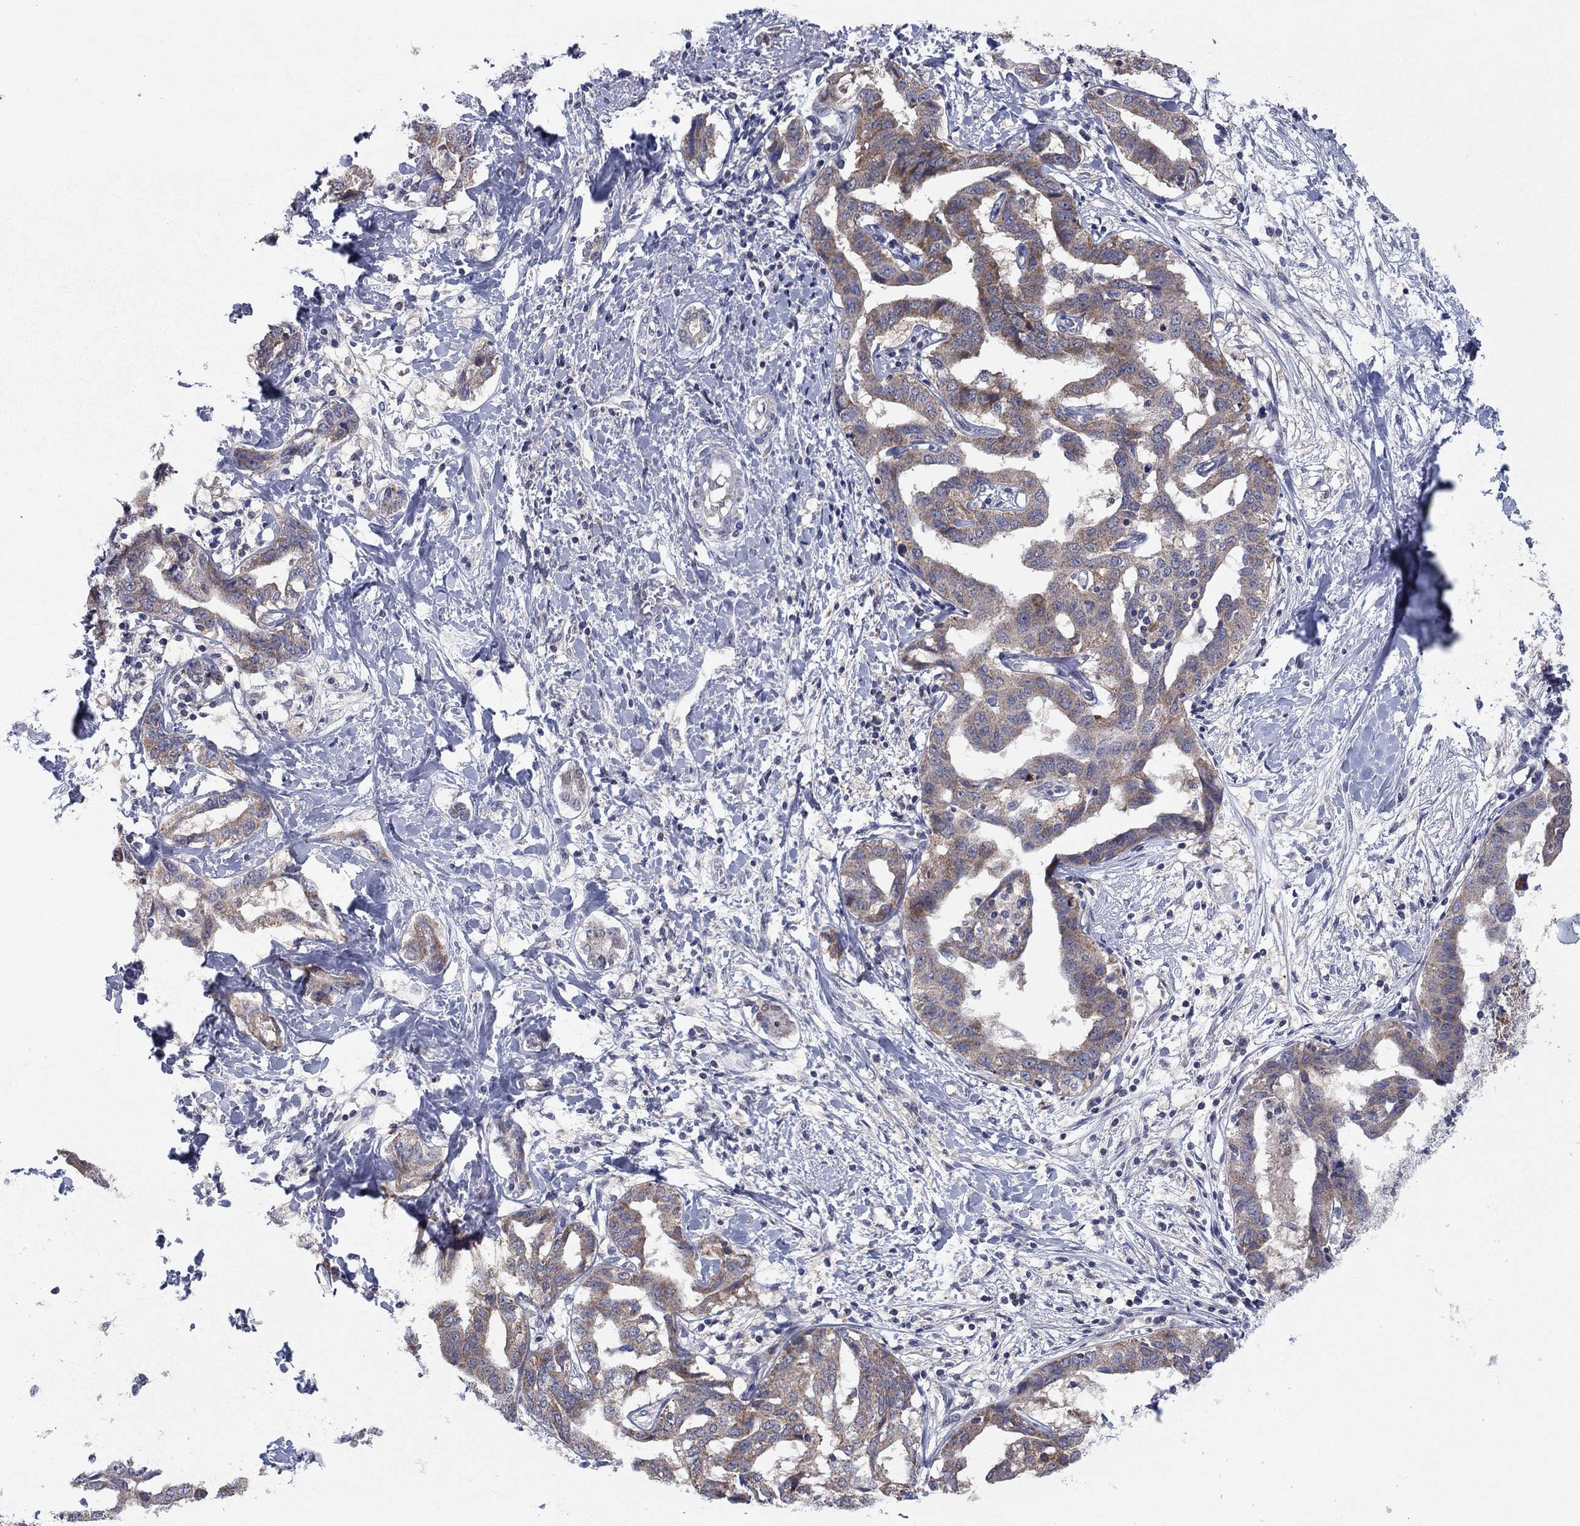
{"staining": {"intensity": "moderate", "quantity": "<25%", "location": "cytoplasmic/membranous"}, "tissue": "liver cancer", "cell_type": "Tumor cells", "image_type": "cancer", "snomed": [{"axis": "morphology", "description": "Cholangiocarcinoma"}, {"axis": "topography", "description": "Liver"}], "caption": "This is an image of immunohistochemistry (IHC) staining of liver cholangiocarcinoma, which shows moderate positivity in the cytoplasmic/membranous of tumor cells.", "gene": "GRHPR", "patient": {"sex": "male", "age": 59}}